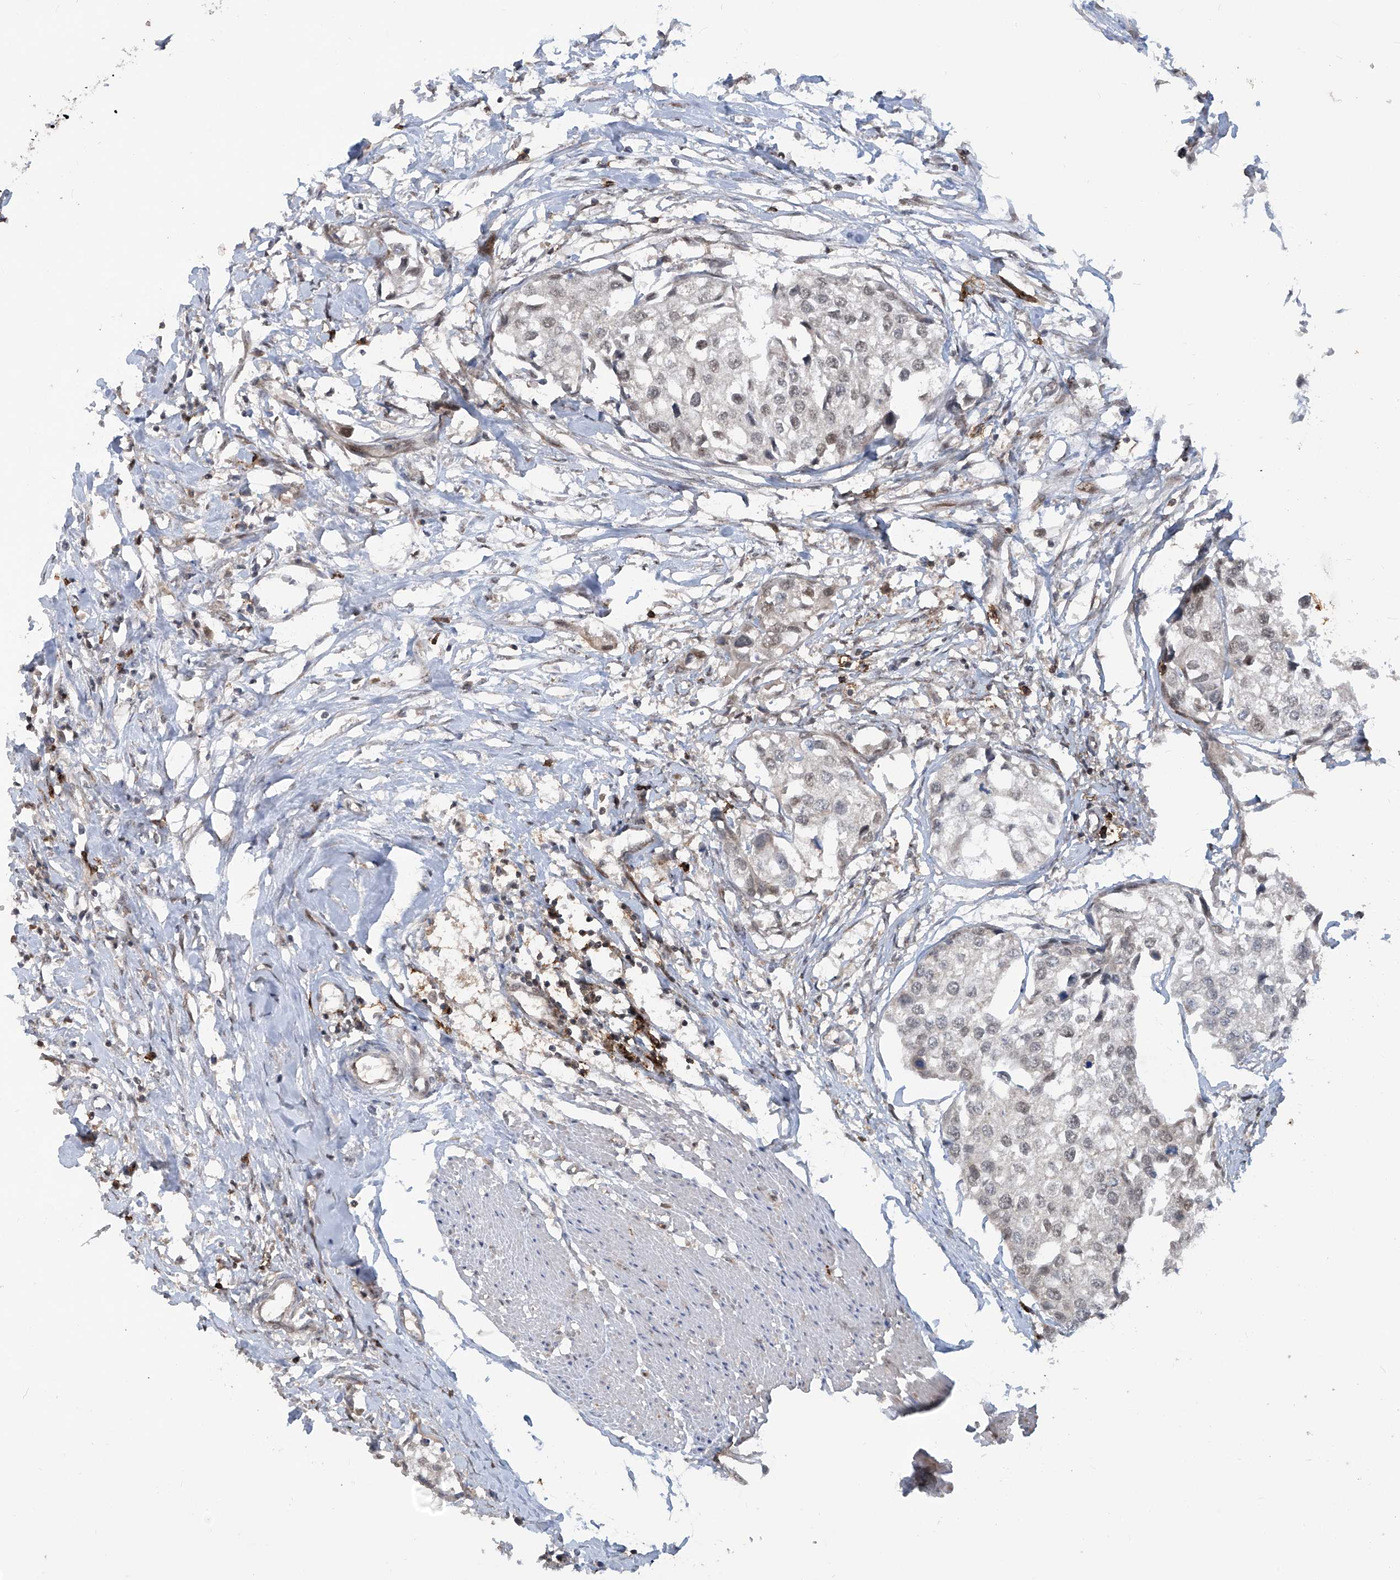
{"staining": {"intensity": "weak", "quantity": "25%-75%", "location": "nuclear"}, "tissue": "urothelial cancer", "cell_type": "Tumor cells", "image_type": "cancer", "snomed": [{"axis": "morphology", "description": "Urothelial carcinoma, High grade"}, {"axis": "topography", "description": "Urinary bladder"}], "caption": "Protein staining of urothelial cancer tissue demonstrates weak nuclear staining in about 25%-75% of tumor cells.", "gene": "LAGE3", "patient": {"sex": "male", "age": 64}}